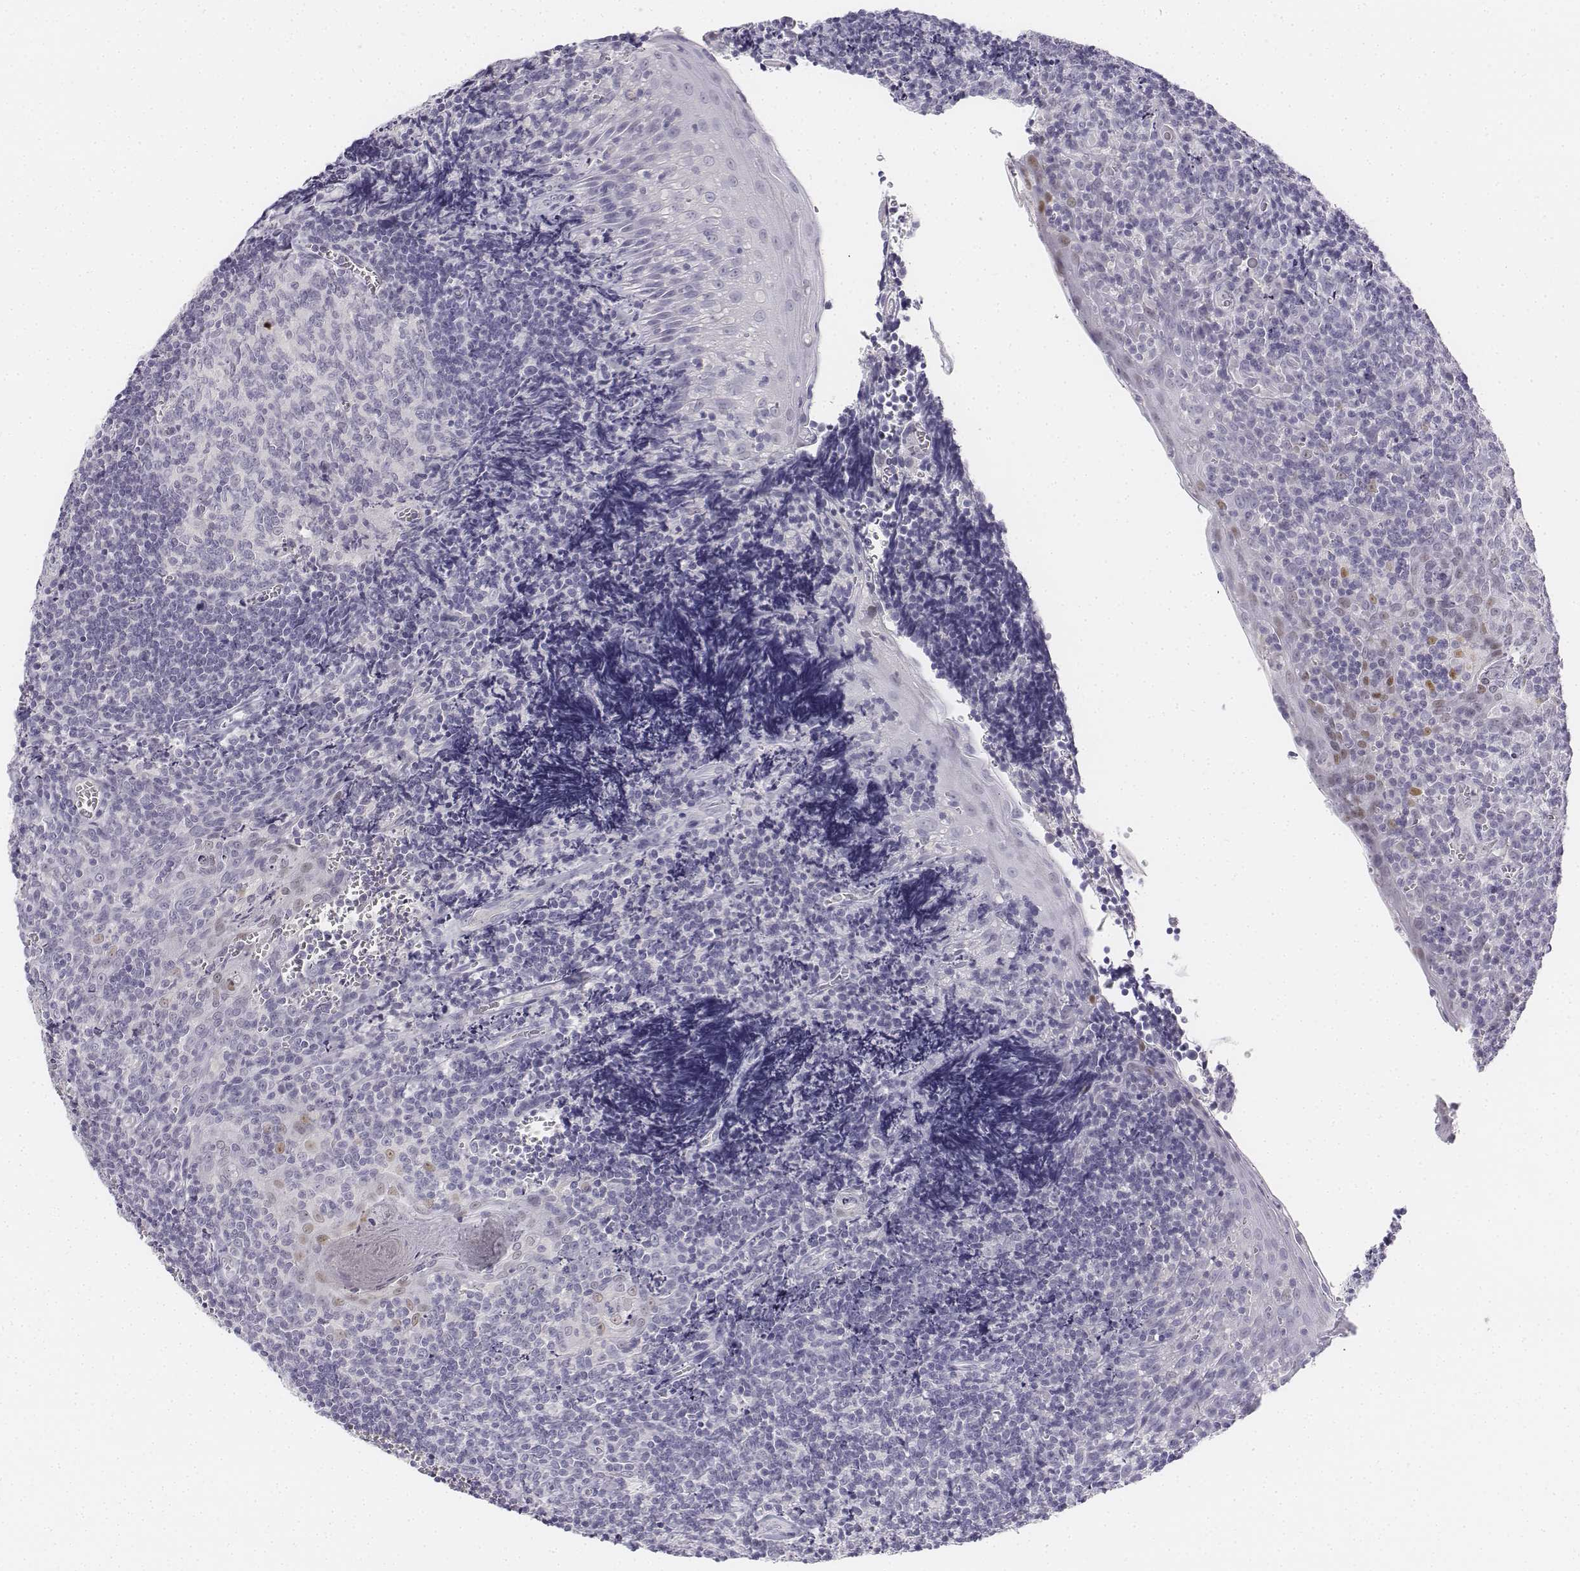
{"staining": {"intensity": "negative", "quantity": "none", "location": "none"}, "tissue": "tonsil", "cell_type": "Germinal center cells", "image_type": "normal", "snomed": [{"axis": "morphology", "description": "Normal tissue, NOS"}, {"axis": "morphology", "description": "Inflammation, NOS"}, {"axis": "topography", "description": "Tonsil"}], "caption": "DAB (3,3'-diaminobenzidine) immunohistochemical staining of benign human tonsil demonstrates no significant staining in germinal center cells. The staining was performed using DAB to visualize the protein expression in brown, while the nuclei were stained in blue with hematoxylin (Magnification: 20x).", "gene": "UCN2", "patient": {"sex": "female", "age": 31}}